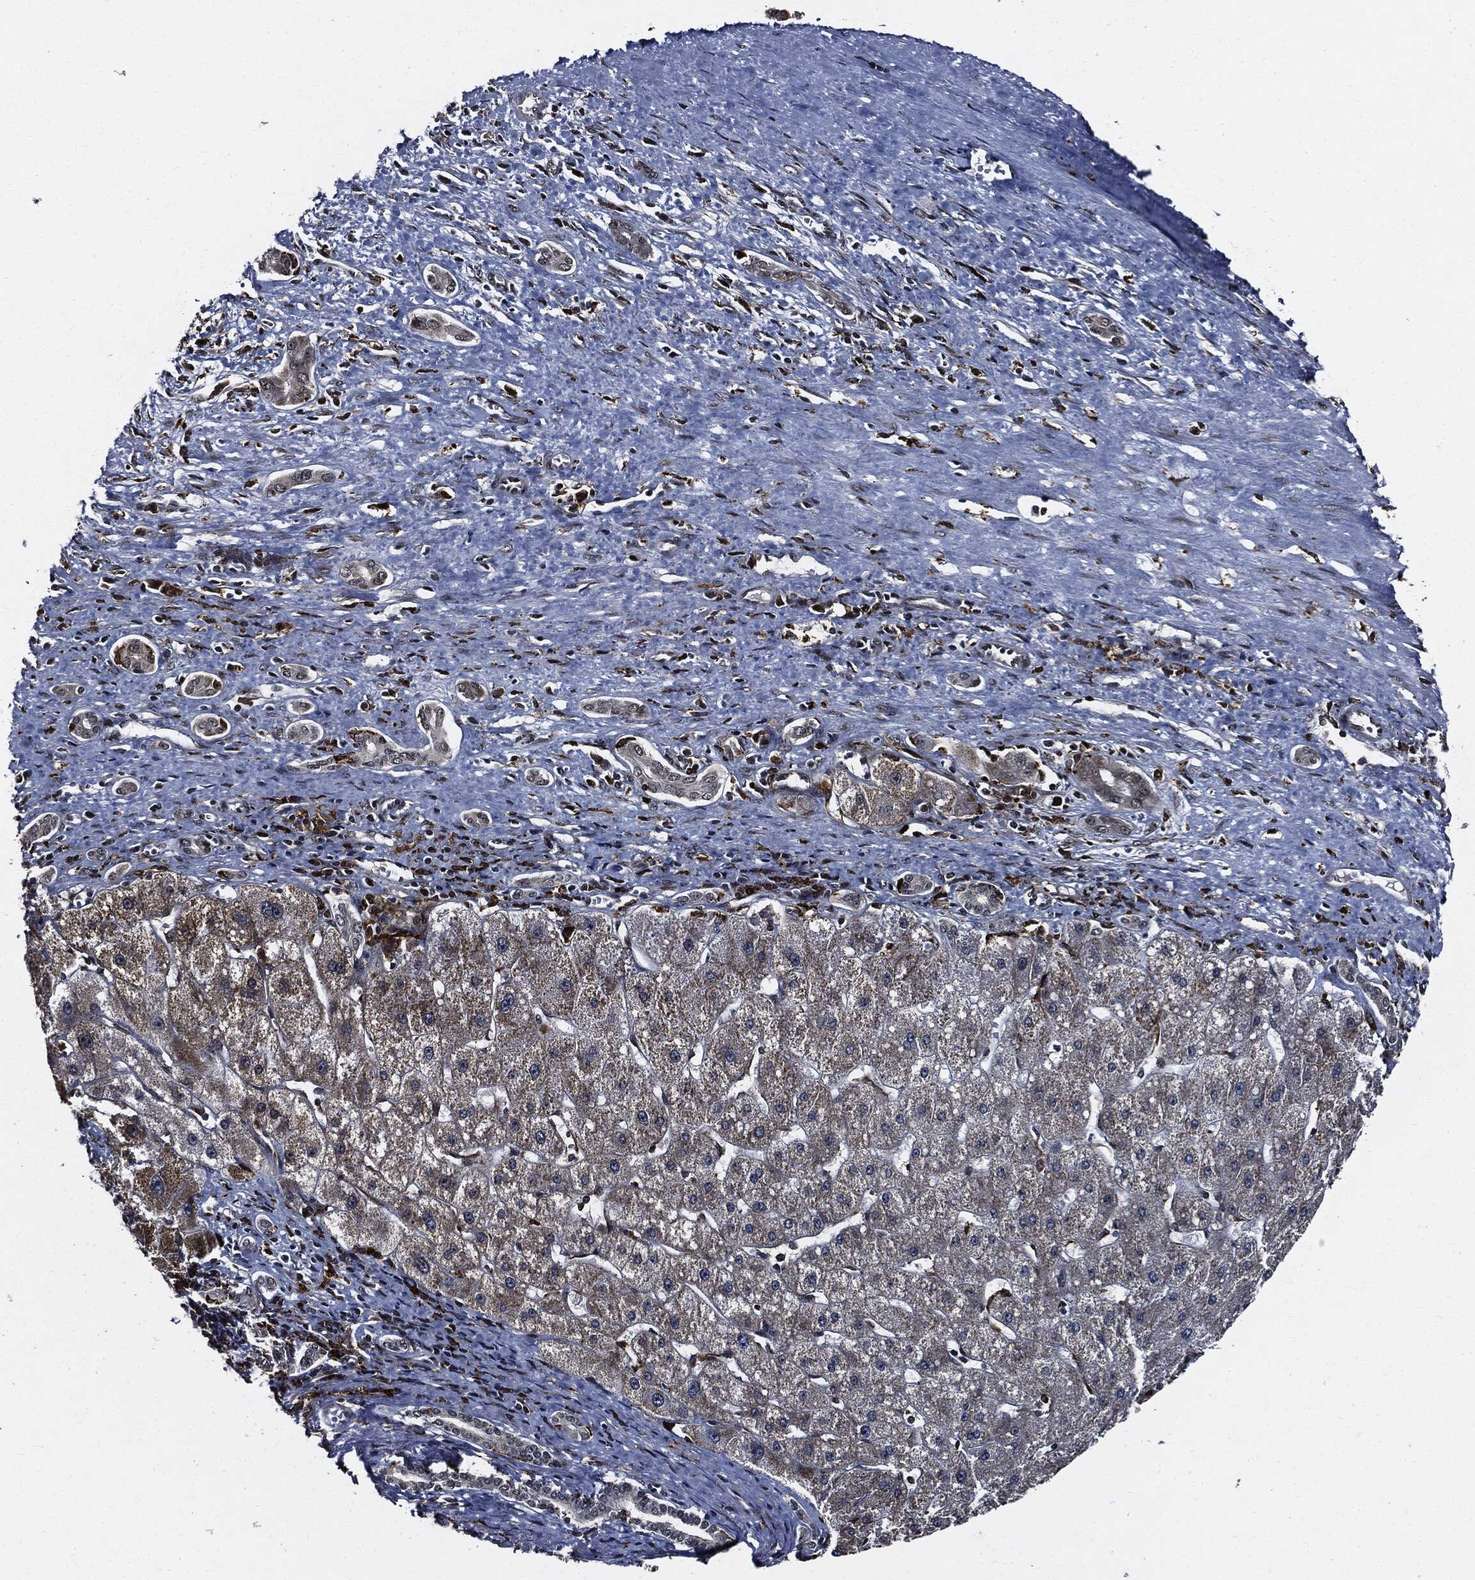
{"staining": {"intensity": "negative", "quantity": "none", "location": "none"}, "tissue": "liver cancer", "cell_type": "Tumor cells", "image_type": "cancer", "snomed": [{"axis": "morphology", "description": "Carcinoma, Hepatocellular, NOS"}, {"axis": "topography", "description": "Liver"}], "caption": "Immunohistochemical staining of human liver hepatocellular carcinoma shows no significant expression in tumor cells. The staining is performed using DAB (3,3'-diaminobenzidine) brown chromogen with nuclei counter-stained in using hematoxylin.", "gene": "SUGT1", "patient": {"sex": "female", "age": 82}}